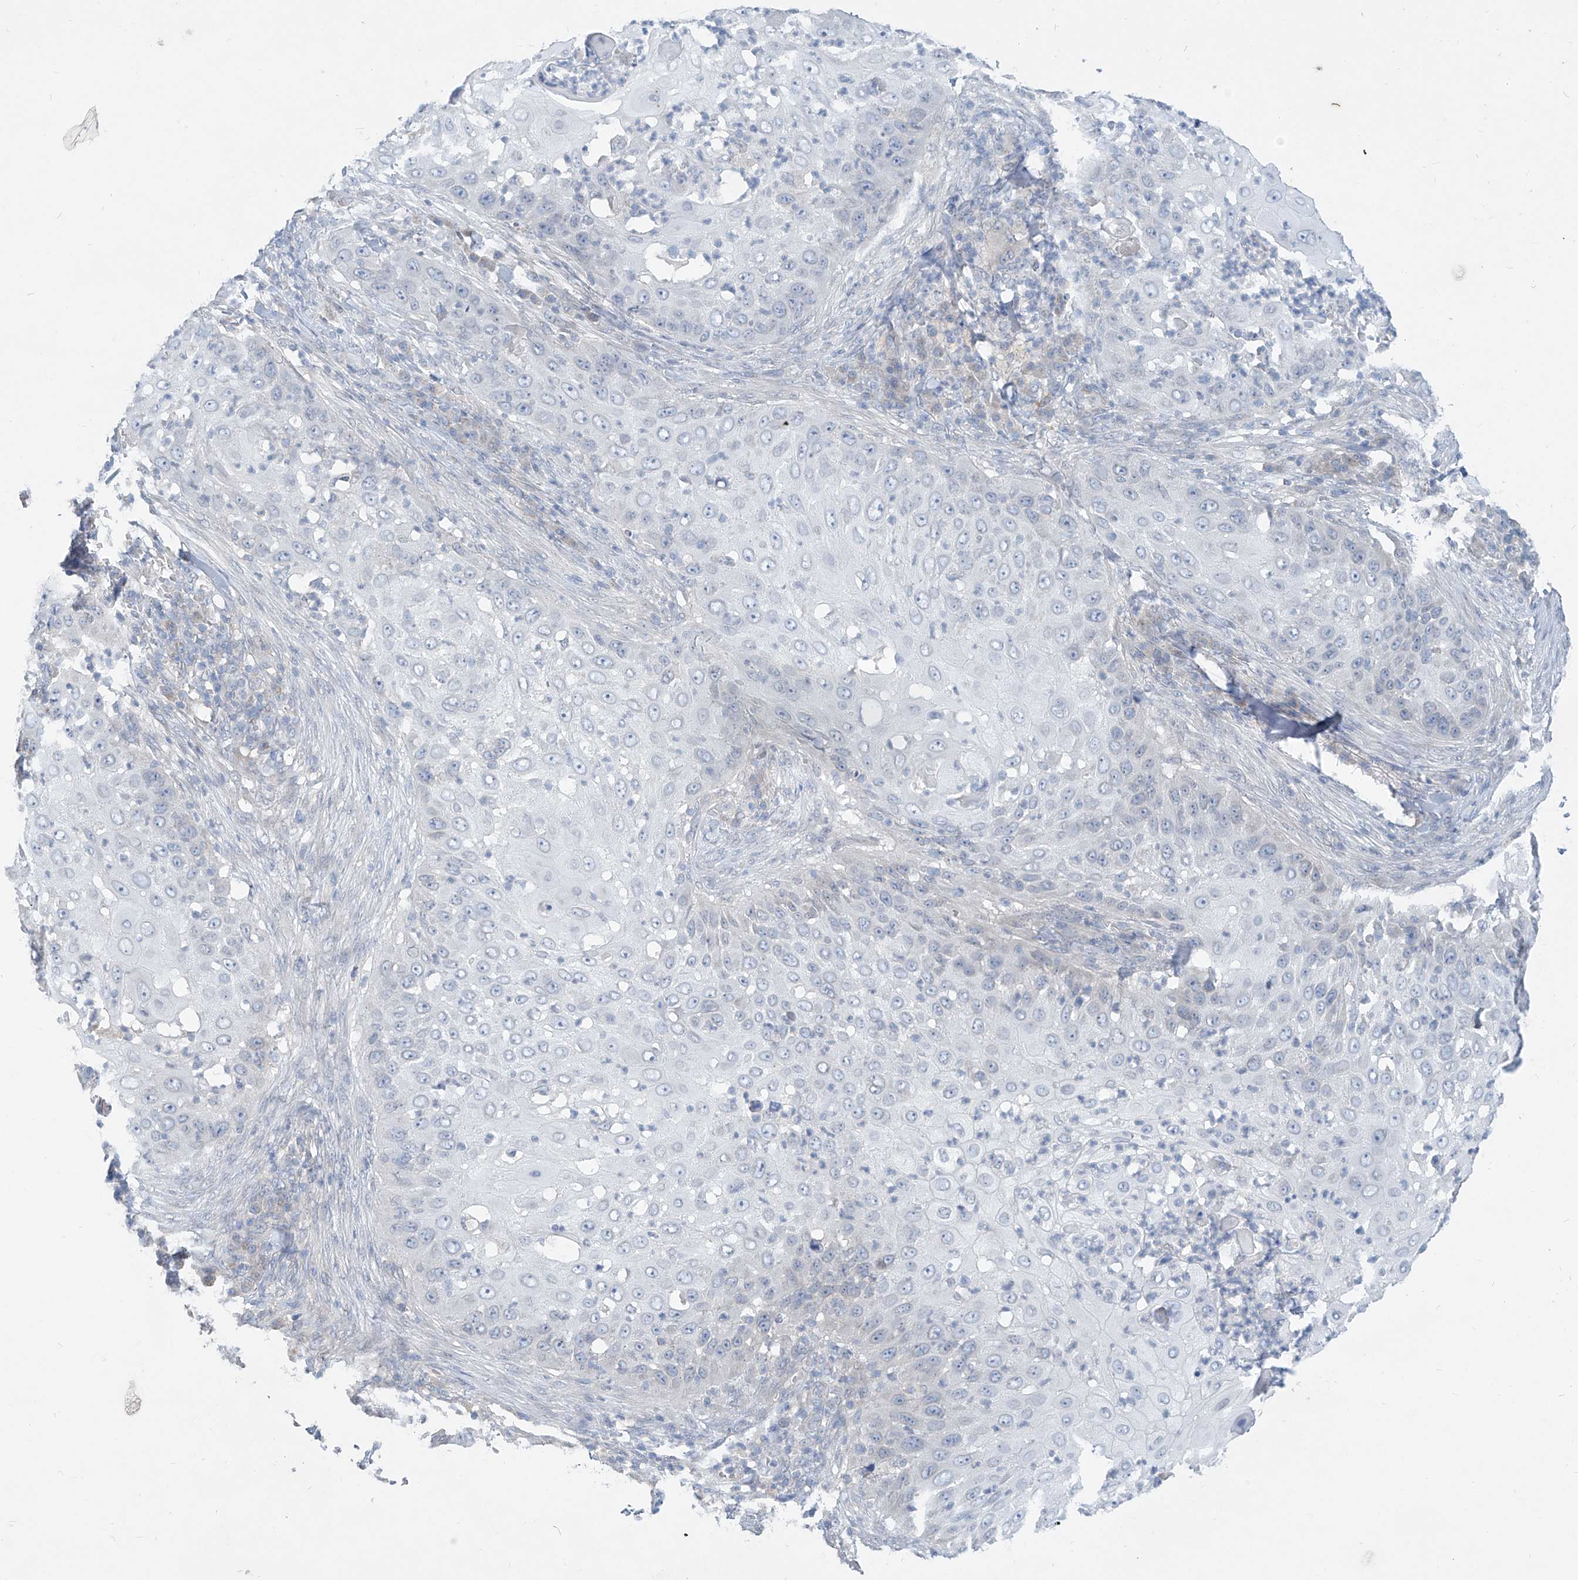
{"staining": {"intensity": "negative", "quantity": "none", "location": "none"}, "tissue": "skin cancer", "cell_type": "Tumor cells", "image_type": "cancer", "snomed": [{"axis": "morphology", "description": "Squamous cell carcinoma, NOS"}, {"axis": "topography", "description": "Skin"}], "caption": "IHC image of skin cancer stained for a protein (brown), which displays no positivity in tumor cells. (IHC, brightfield microscopy, high magnification).", "gene": "KRTAP25-1", "patient": {"sex": "female", "age": 44}}